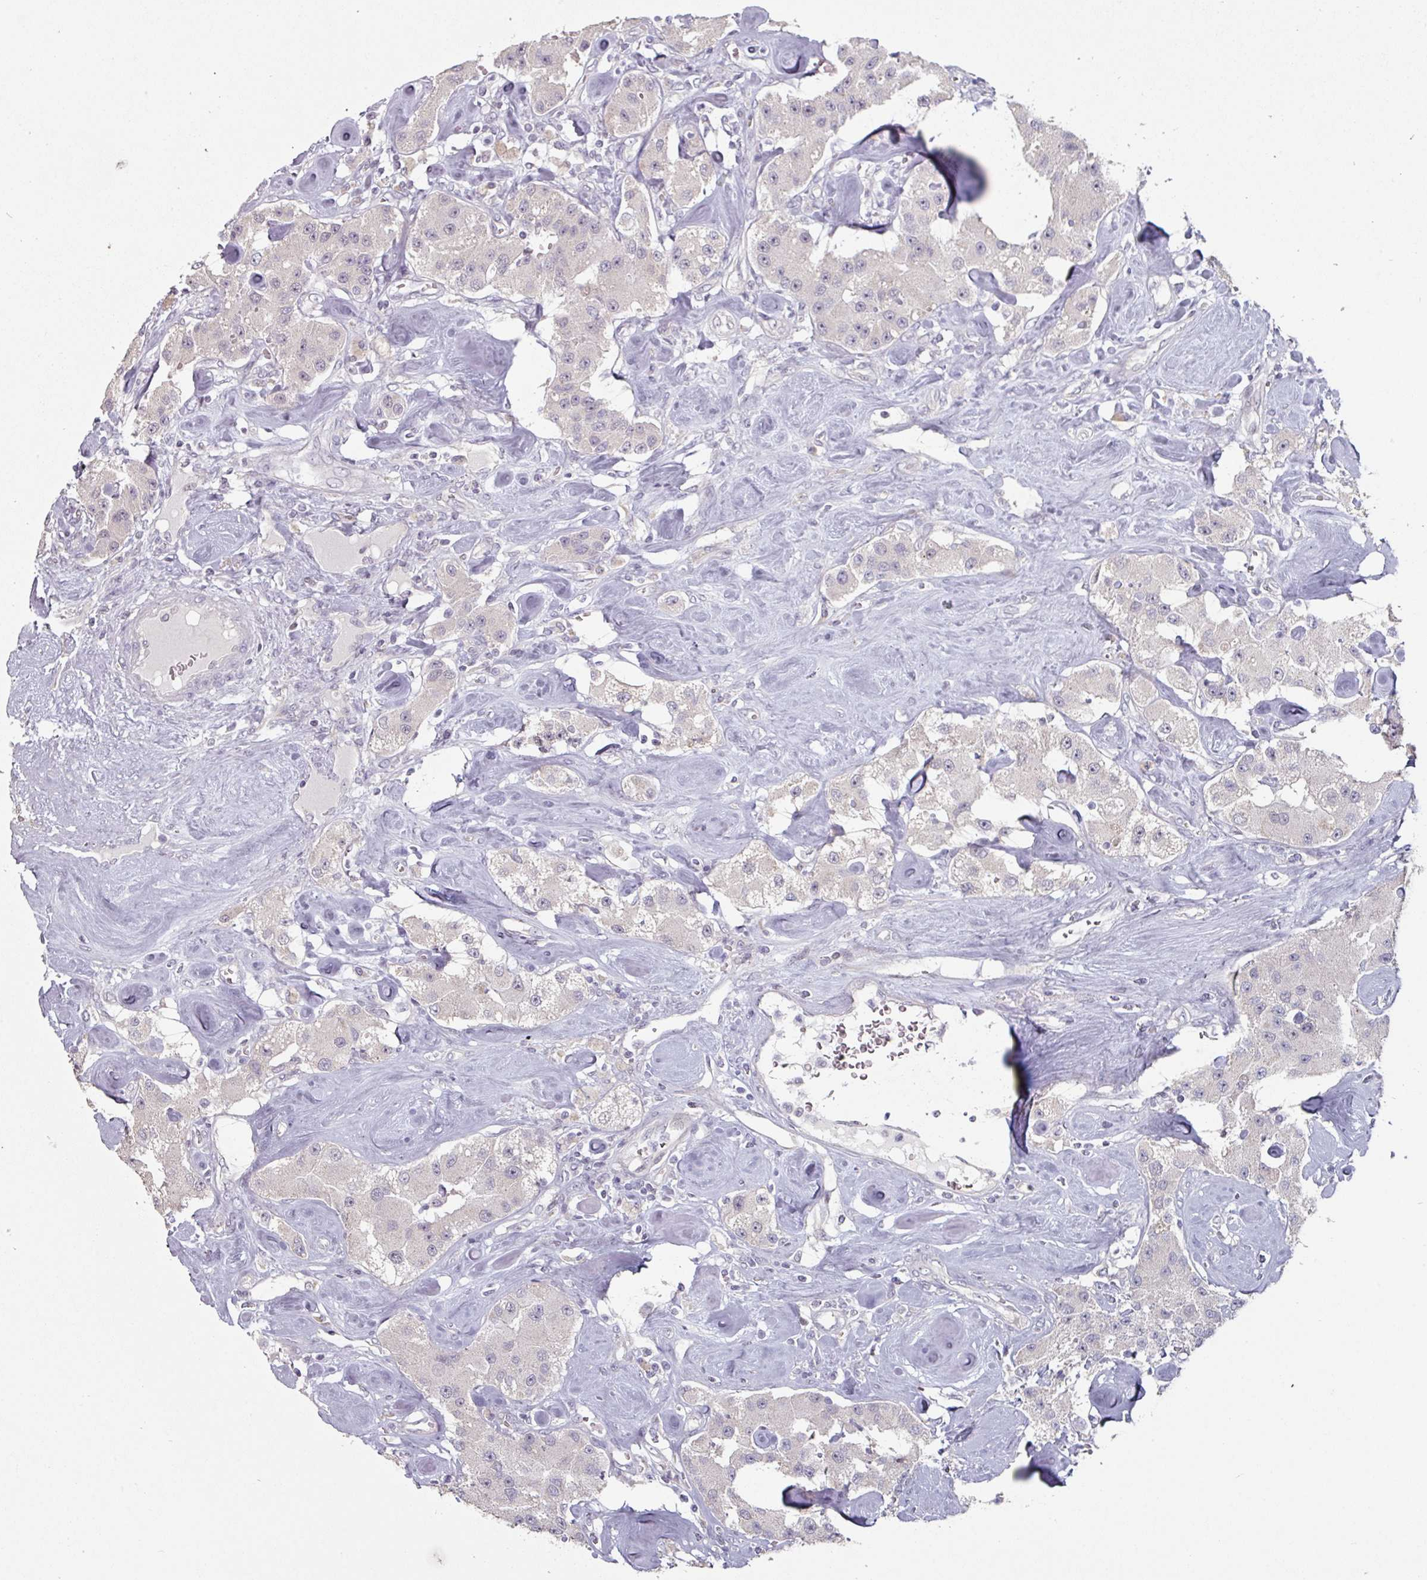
{"staining": {"intensity": "negative", "quantity": "none", "location": "none"}, "tissue": "carcinoid", "cell_type": "Tumor cells", "image_type": "cancer", "snomed": [{"axis": "morphology", "description": "Carcinoid, malignant, NOS"}, {"axis": "topography", "description": "Pancreas"}], "caption": "Immunohistochemistry micrograph of carcinoid (malignant) stained for a protein (brown), which displays no staining in tumor cells. (DAB immunohistochemistry visualized using brightfield microscopy, high magnification).", "gene": "ZBTB6", "patient": {"sex": "male", "age": 41}}